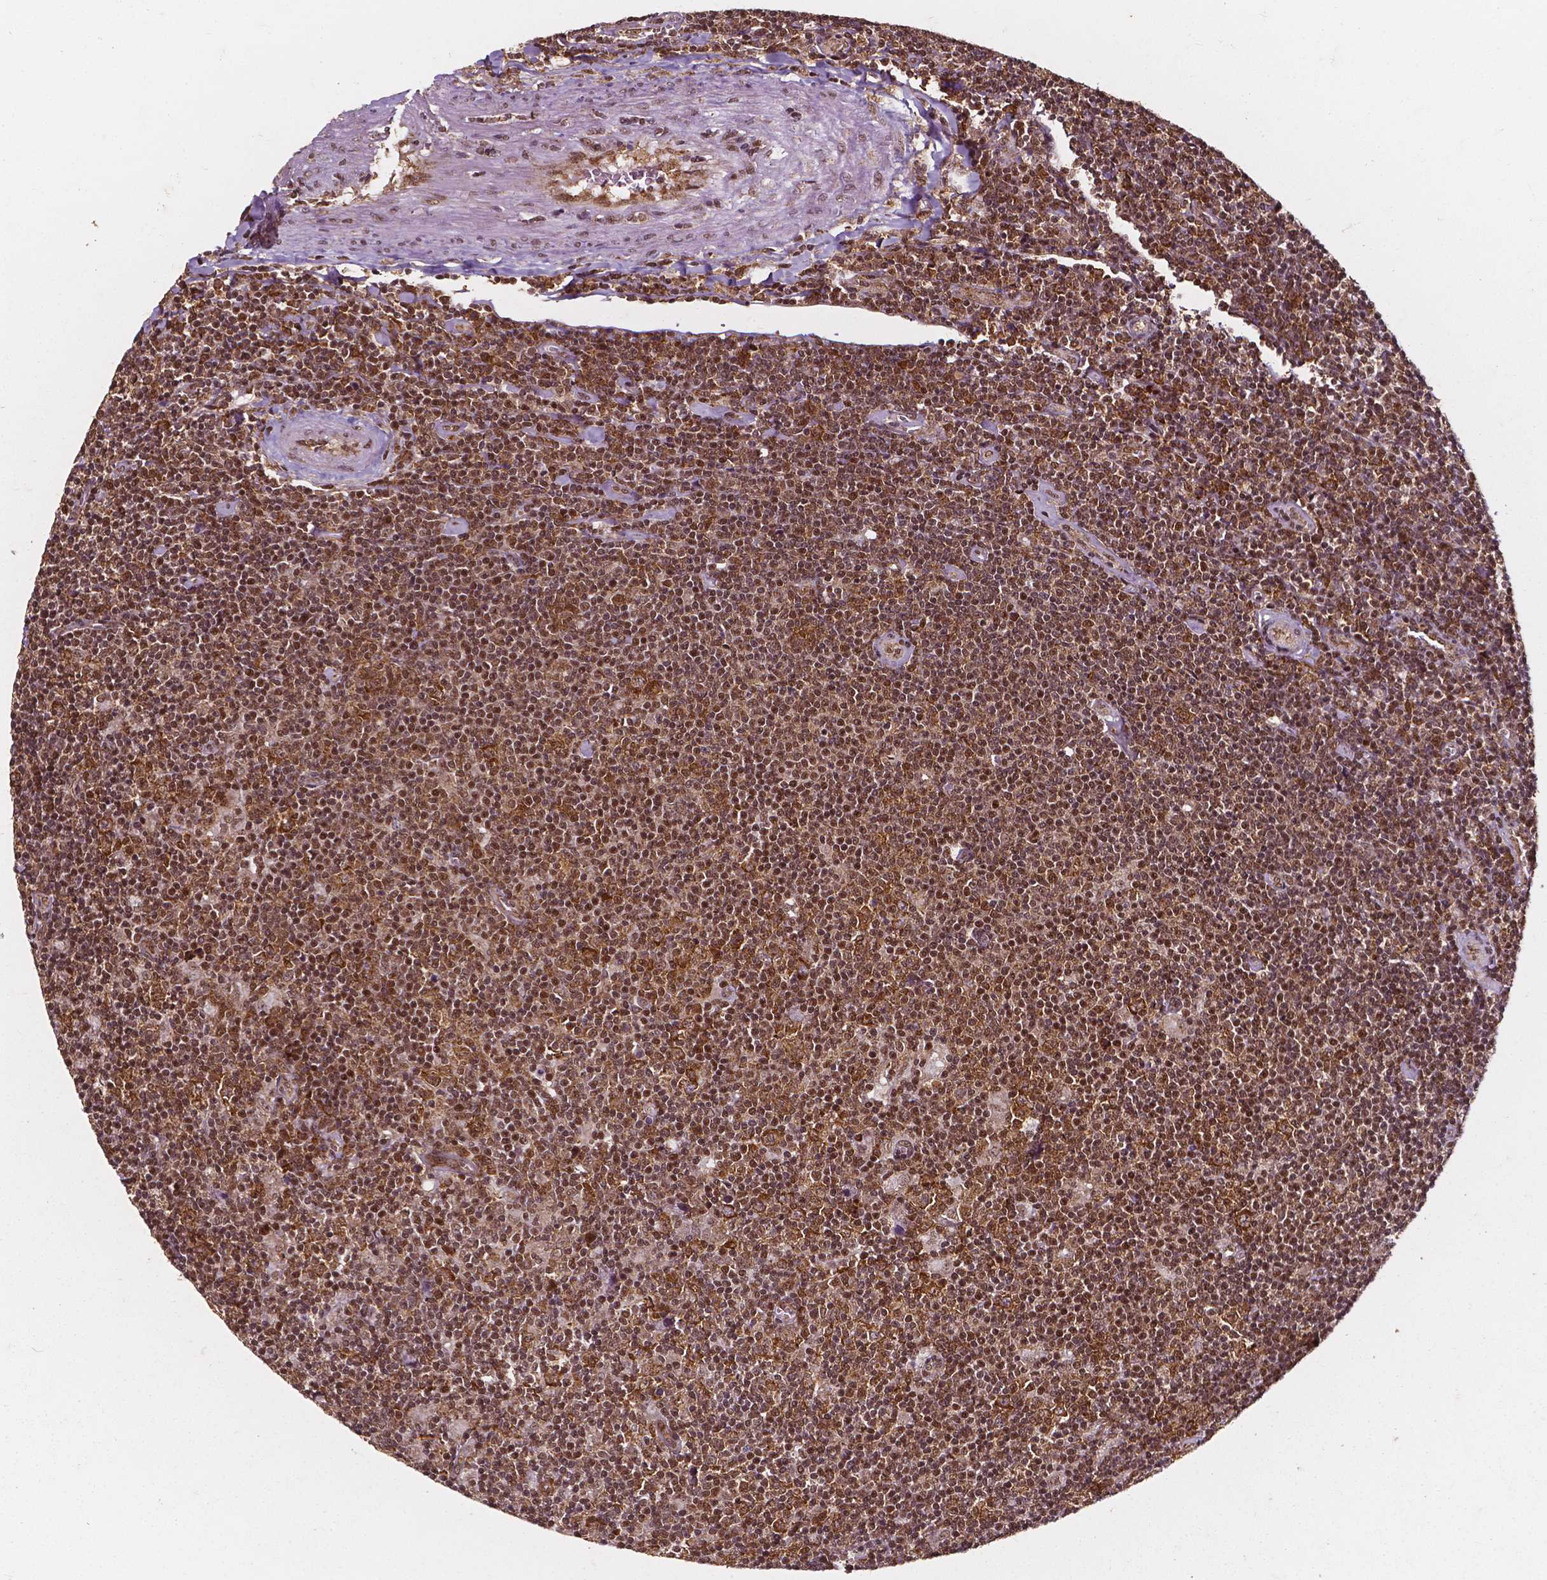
{"staining": {"intensity": "moderate", "quantity": ">75%", "location": "cytoplasmic/membranous,nuclear"}, "tissue": "lymphoma", "cell_type": "Tumor cells", "image_type": "cancer", "snomed": [{"axis": "morphology", "description": "Hodgkin's disease, NOS"}, {"axis": "topography", "description": "Lymph node"}], "caption": "Protein expression analysis of human lymphoma reveals moderate cytoplasmic/membranous and nuclear positivity in approximately >75% of tumor cells.", "gene": "SMN1", "patient": {"sex": "male", "age": 40}}